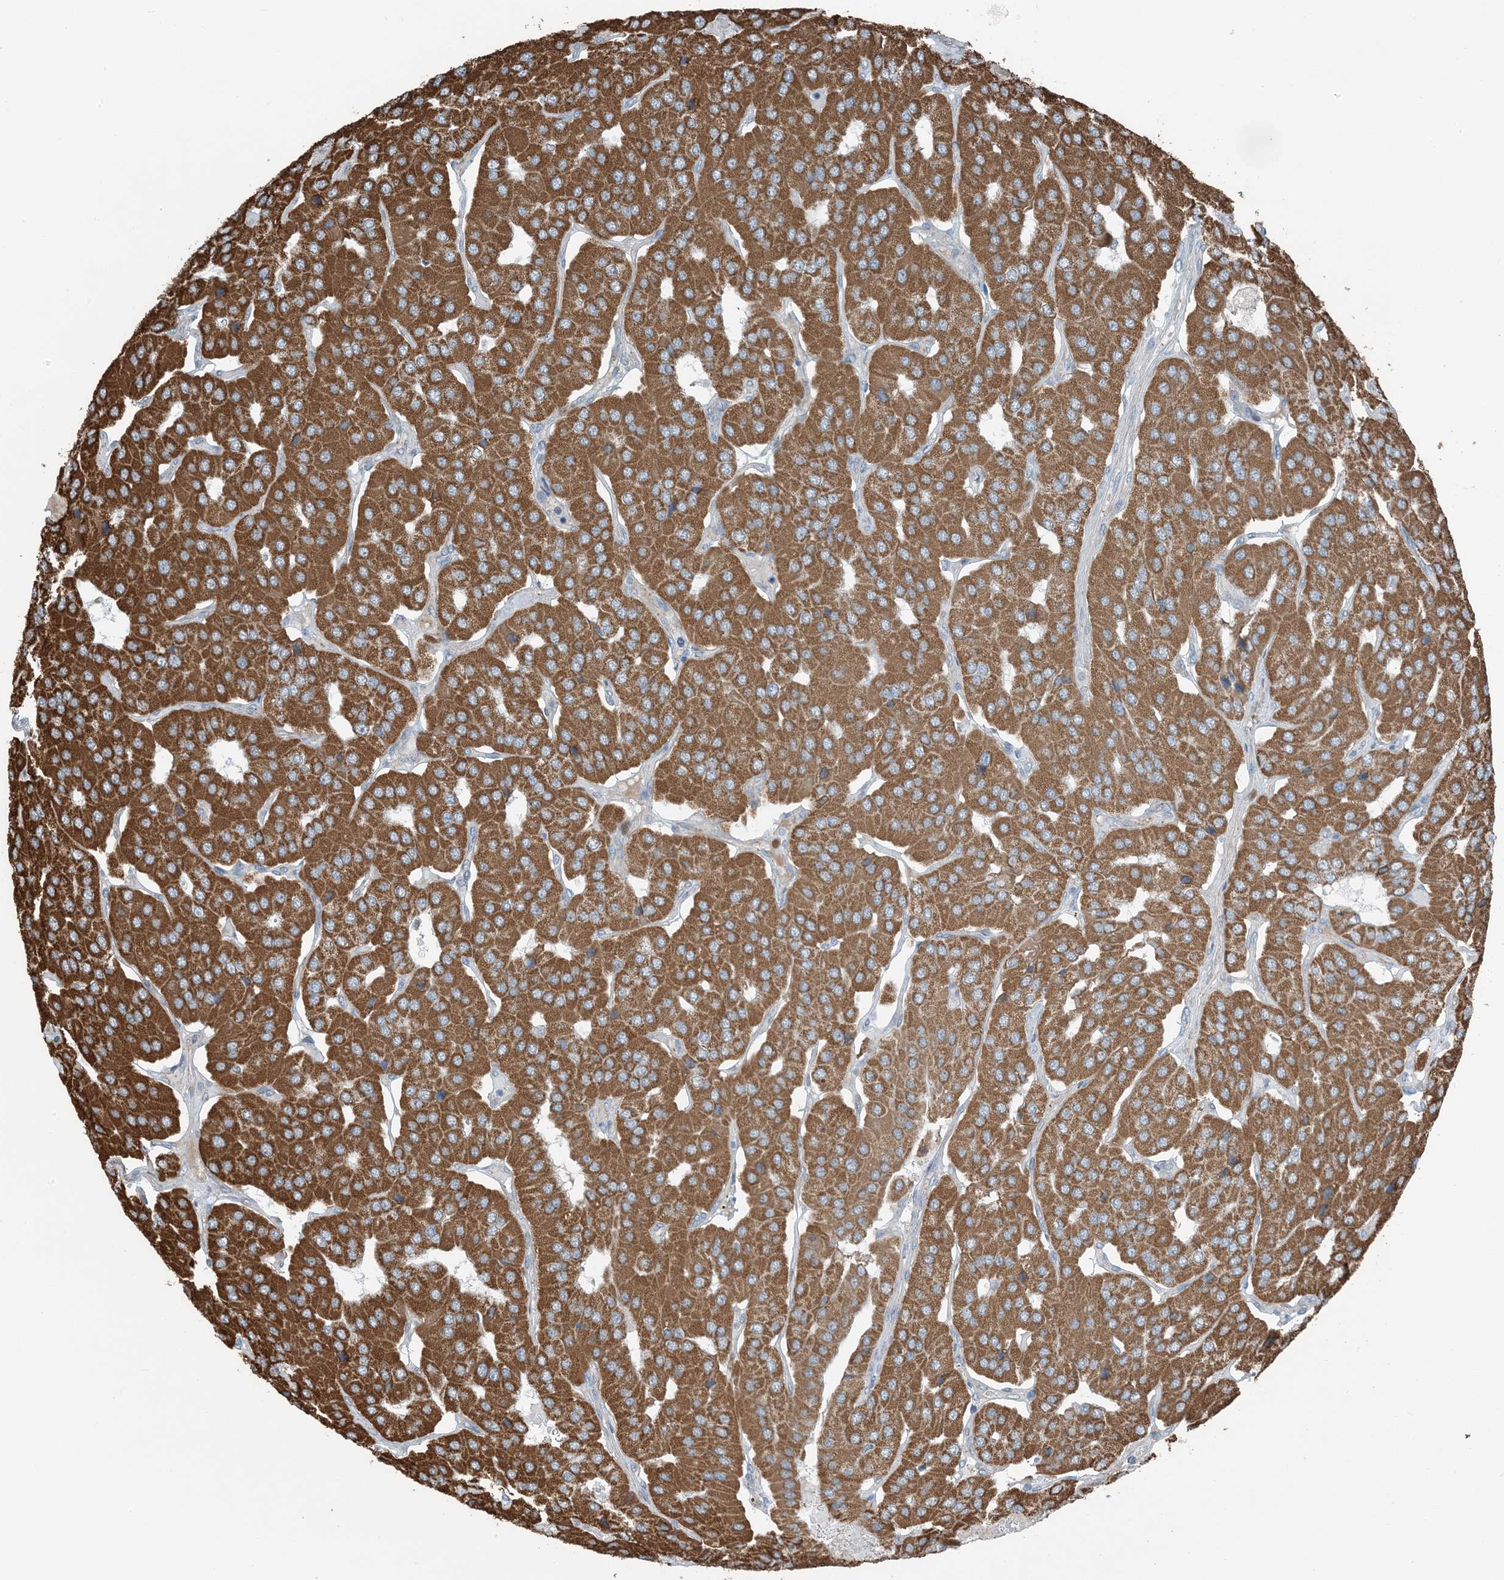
{"staining": {"intensity": "moderate", "quantity": ">75%", "location": "cytoplasmic/membranous"}, "tissue": "parathyroid gland", "cell_type": "Glandular cells", "image_type": "normal", "snomed": [{"axis": "morphology", "description": "Normal tissue, NOS"}, {"axis": "morphology", "description": "Adenoma, NOS"}, {"axis": "topography", "description": "Parathyroid gland"}], "caption": "IHC staining of unremarkable parathyroid gland, which displays medium levels of moderate cytoplasmic/membranous positivity in approximately >75% of glandular cells indicating moderate cytoplasmic/membranous protein staining. The staining was performed using DAB (3,3'-diaminobenzidine) (brown) for protein detection and nuclei were counterstained in hematoxylin (blue).", "gene": "PILRB", "patient": {"sex": "female", "age": 86}}